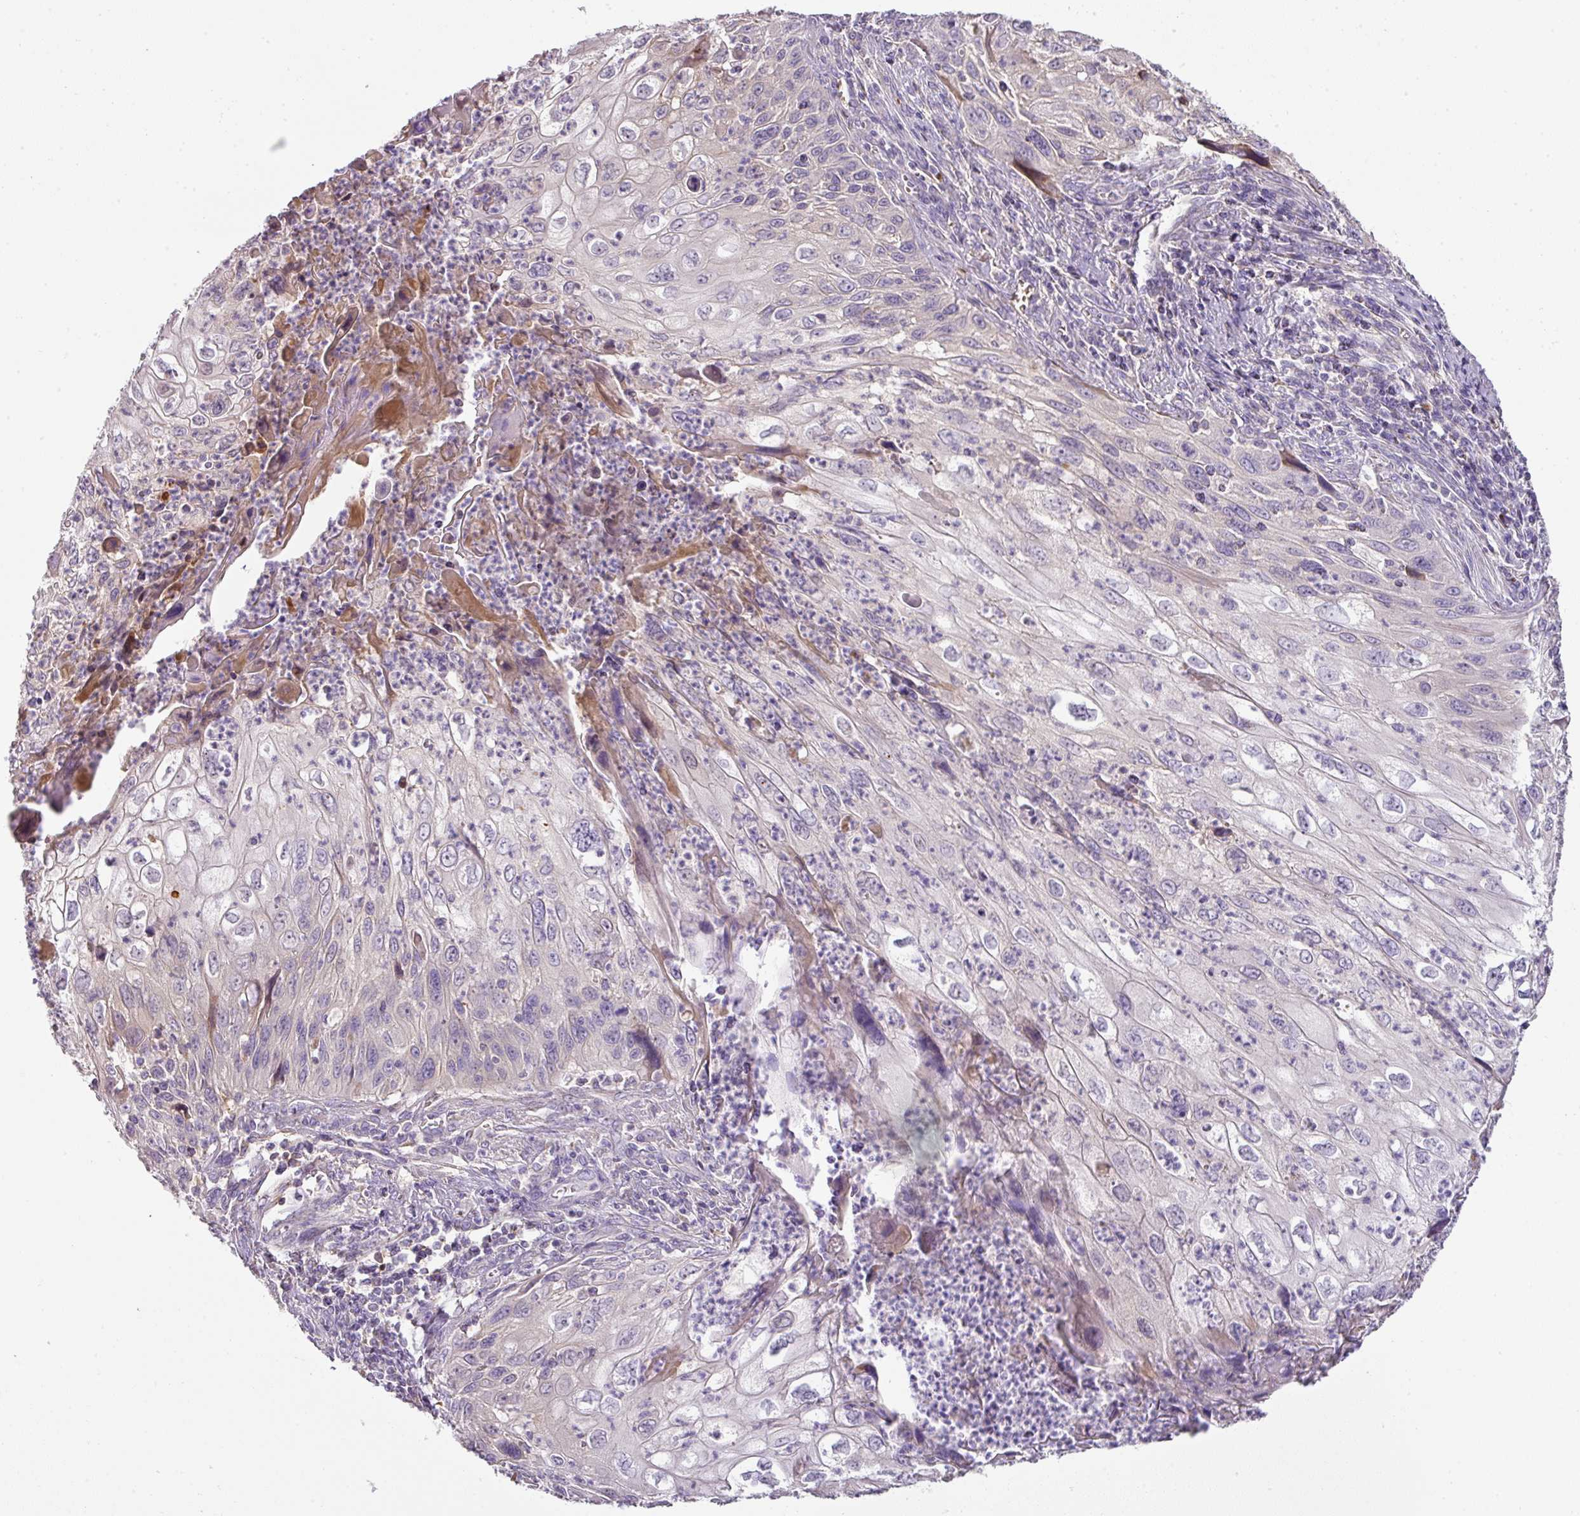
{"staining": {"intensity": "weak", "quantity": "<25%", "location": "cytoplasmic/membranous"}, "tissue": "cervical cancer", "cell_type": "Tumor cells", "image_type": "cancer", "snomed": [{"axis": "morphology", "description": "Squamous cell carcinoma, NOS"}, {"axis": "topography", "description": "Cervix"}], "caption": "Immunohistochemical staining of human cervical cancer (squamous cell carcinoma) demonstrates no significant positivity in tumor cells.", "gene": "CCZ1", "patient": {"sex": "female", "age": 70}}